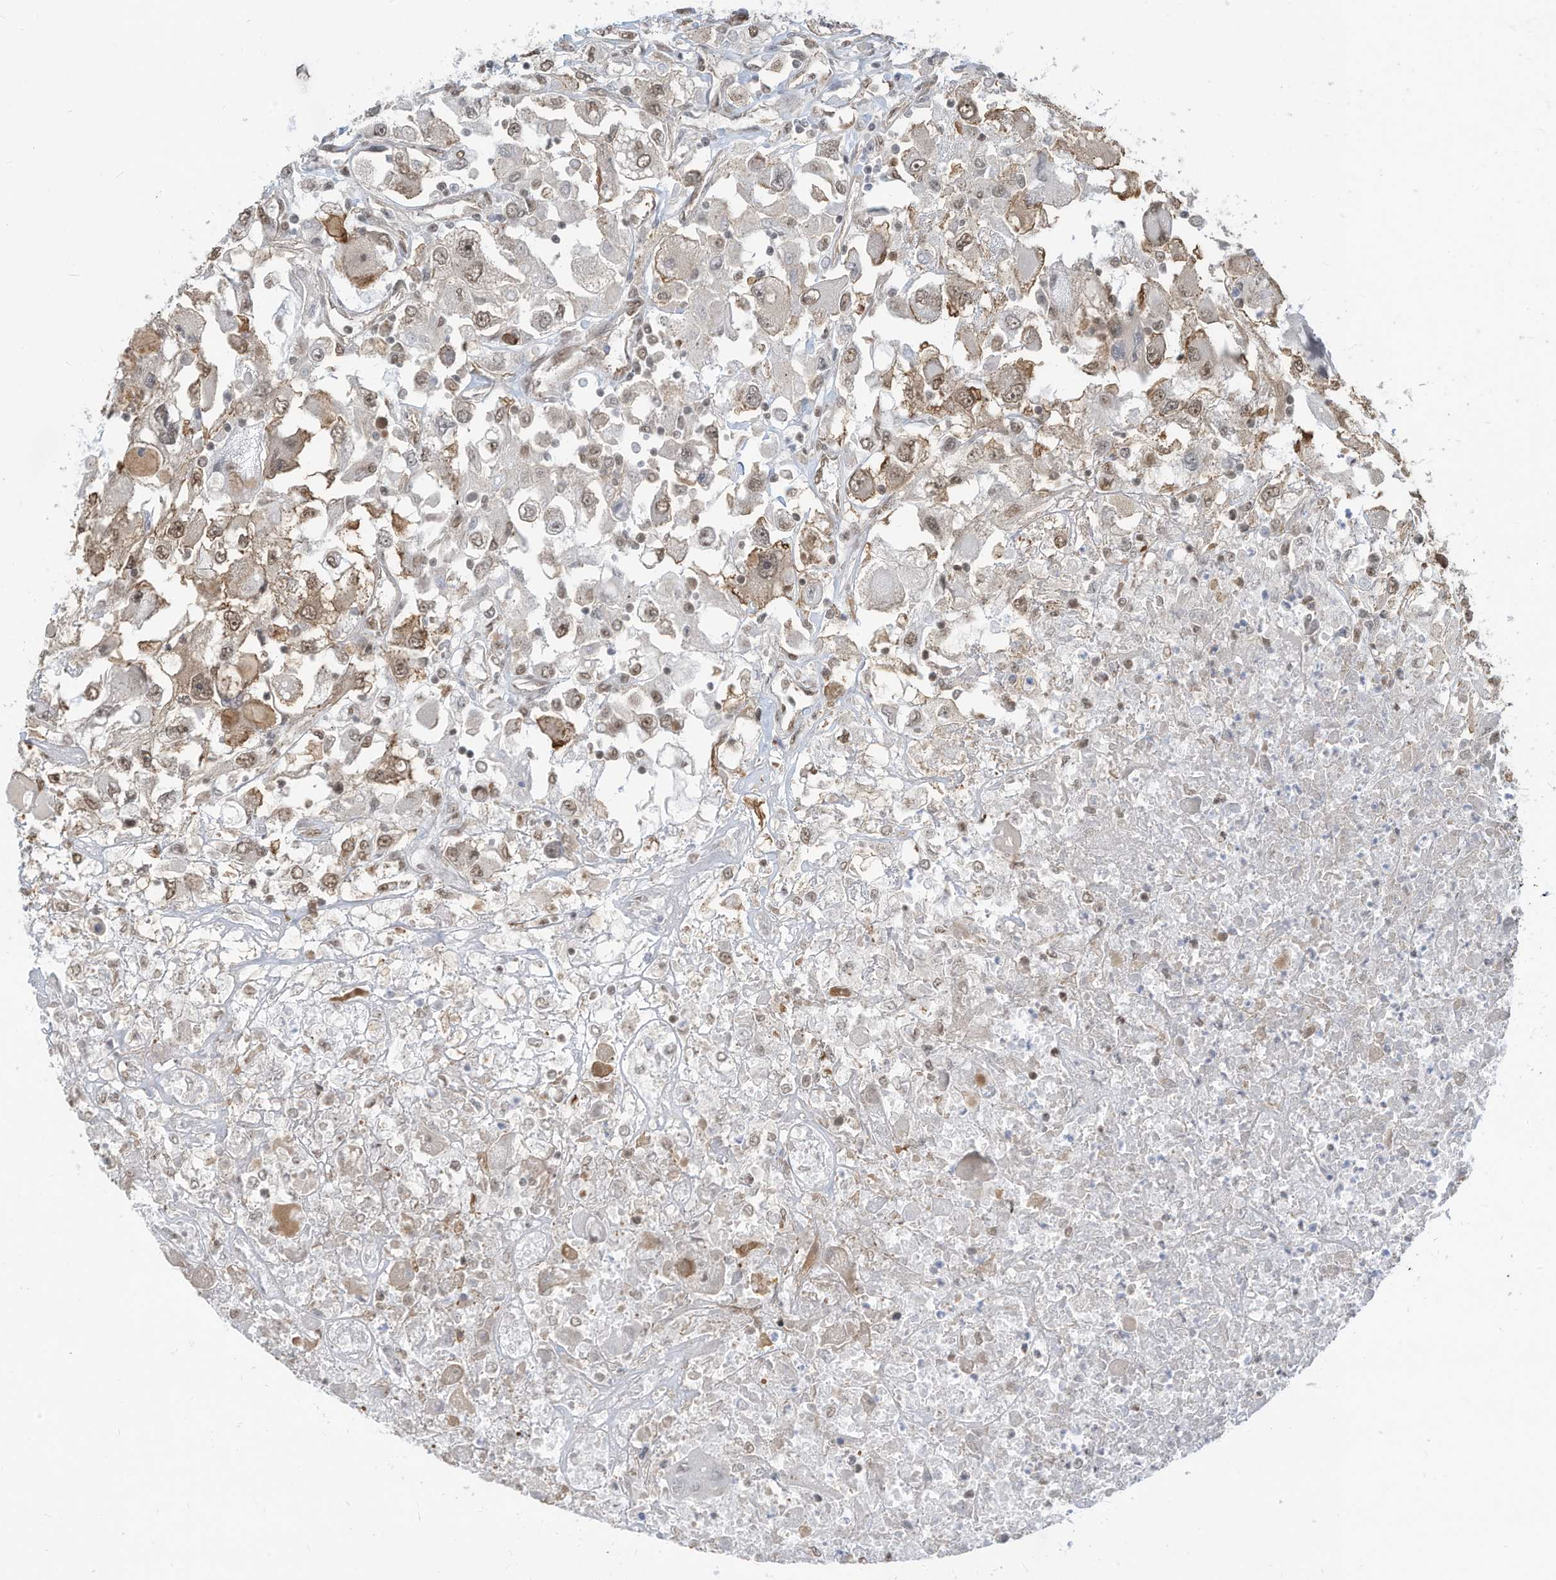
{"staining": {"intensity": "weak", "quantity": ">75%", "location": "nuclear"}, "tissue": "renal cancer", "cell_type": "Tumor cells", "image_type": "cancer", "snomed": [{"axis": "morphology", "description": "Adenocarcinoma, NOS"}, {"axis": "topography", "description": "Kidney"}], "caption": "Immunohistochemistry histopathology image of renal cancer (adenocarcinoma) stained for a protein (brown), which shows low levels of weak nuclear staining in about >75% of tumor cells.", "gene": "ZNF195", "patient": {"sex": "female", "age": 52}}